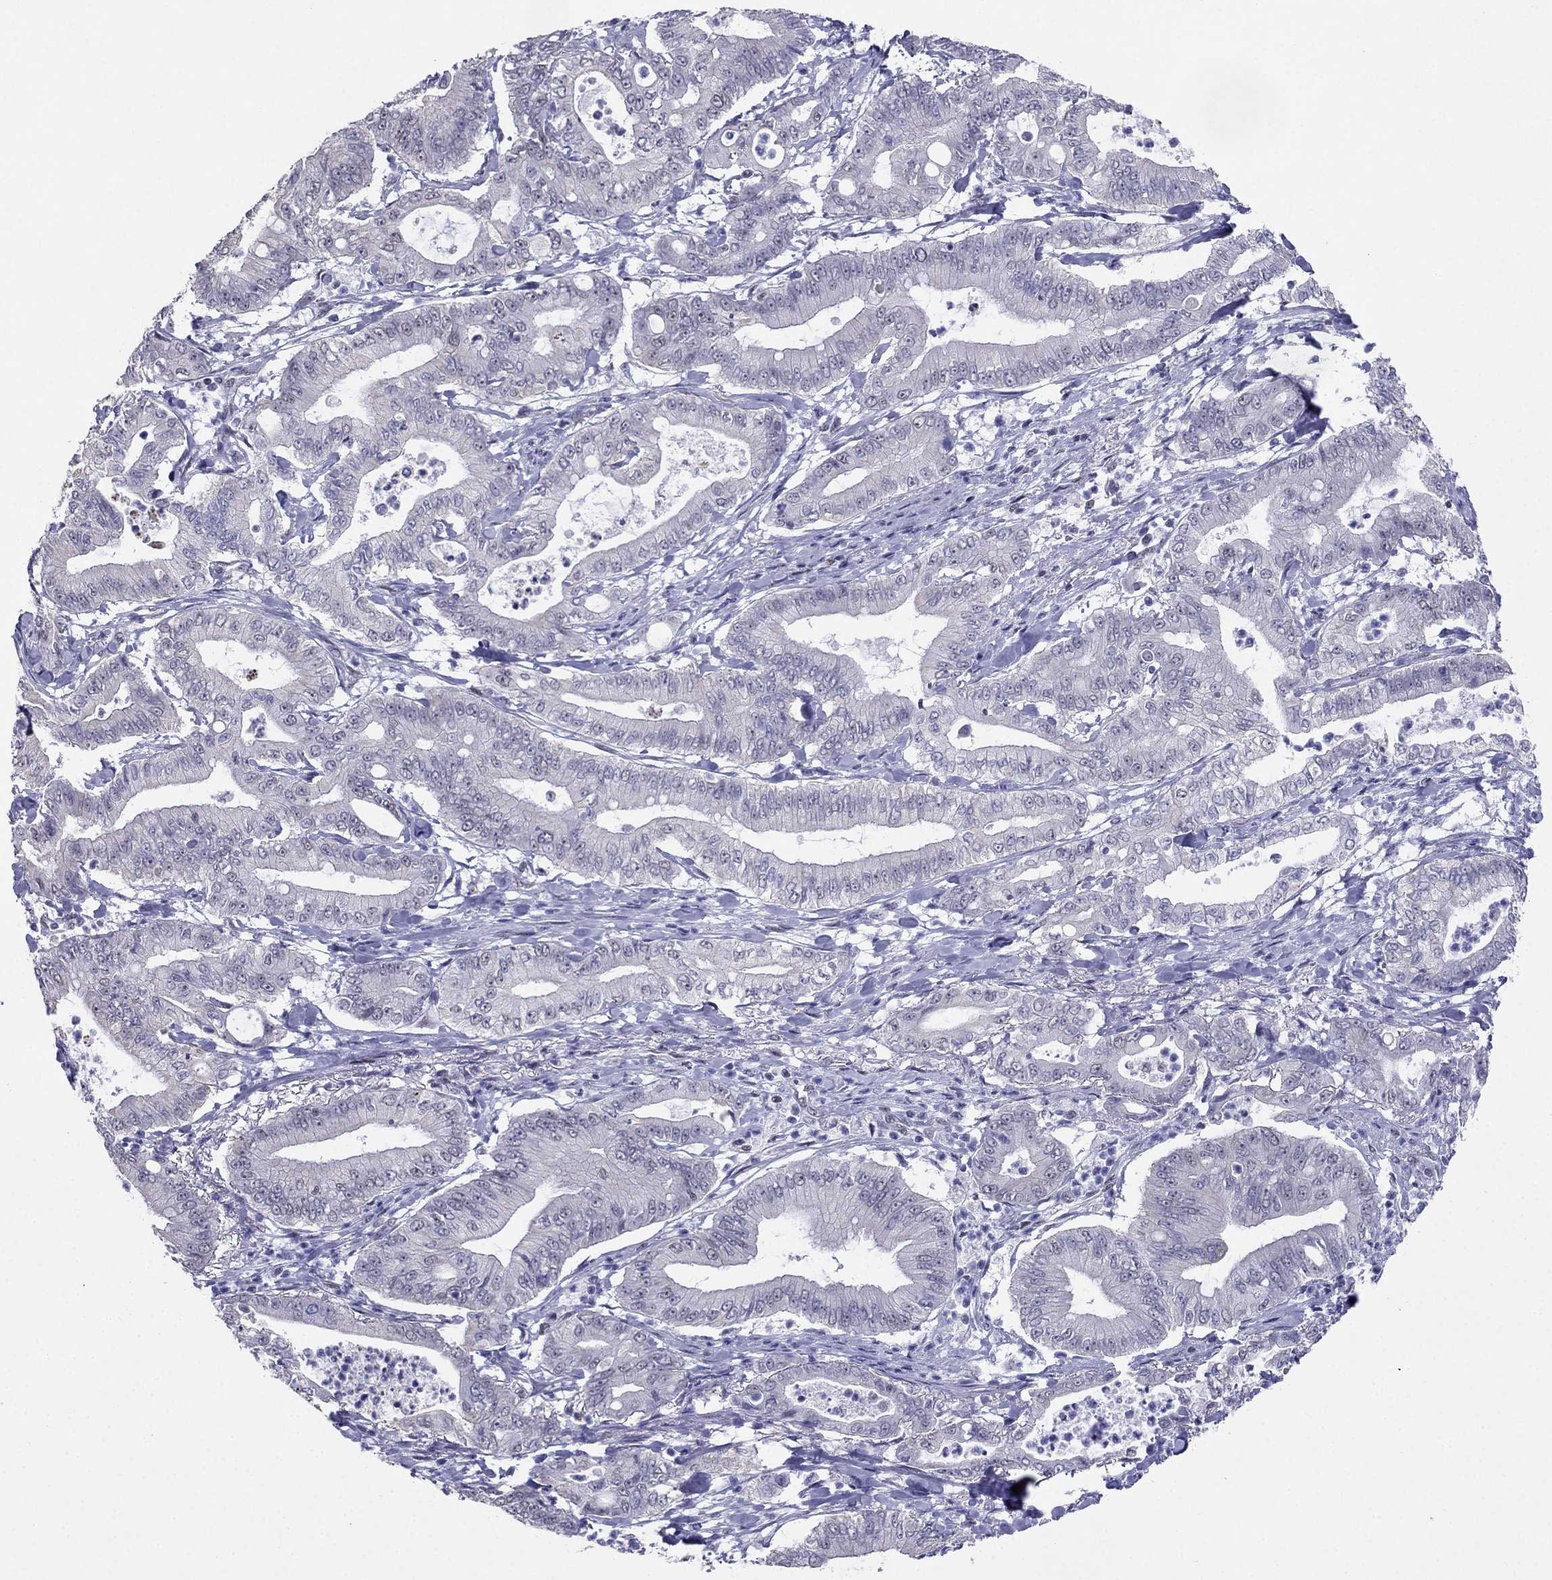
{"staining": {"intensity": "negative", "quantity": "none", "location": "none"}, "tissue": "pancreatic cancer", "cell_type": "Tumor cells", "image_type": "cancer", "snomed": [{"axis": "morphology", "description": "Adenocarcinoma, NOS"}, {"axis": "topography", "description": "Pancreas"}], "caption": "Image shows no significant protein expression in tumor cells of pancreatic cancer.", "gene": "PPM1G", "patient": {"sex": "male", "age": 71}}